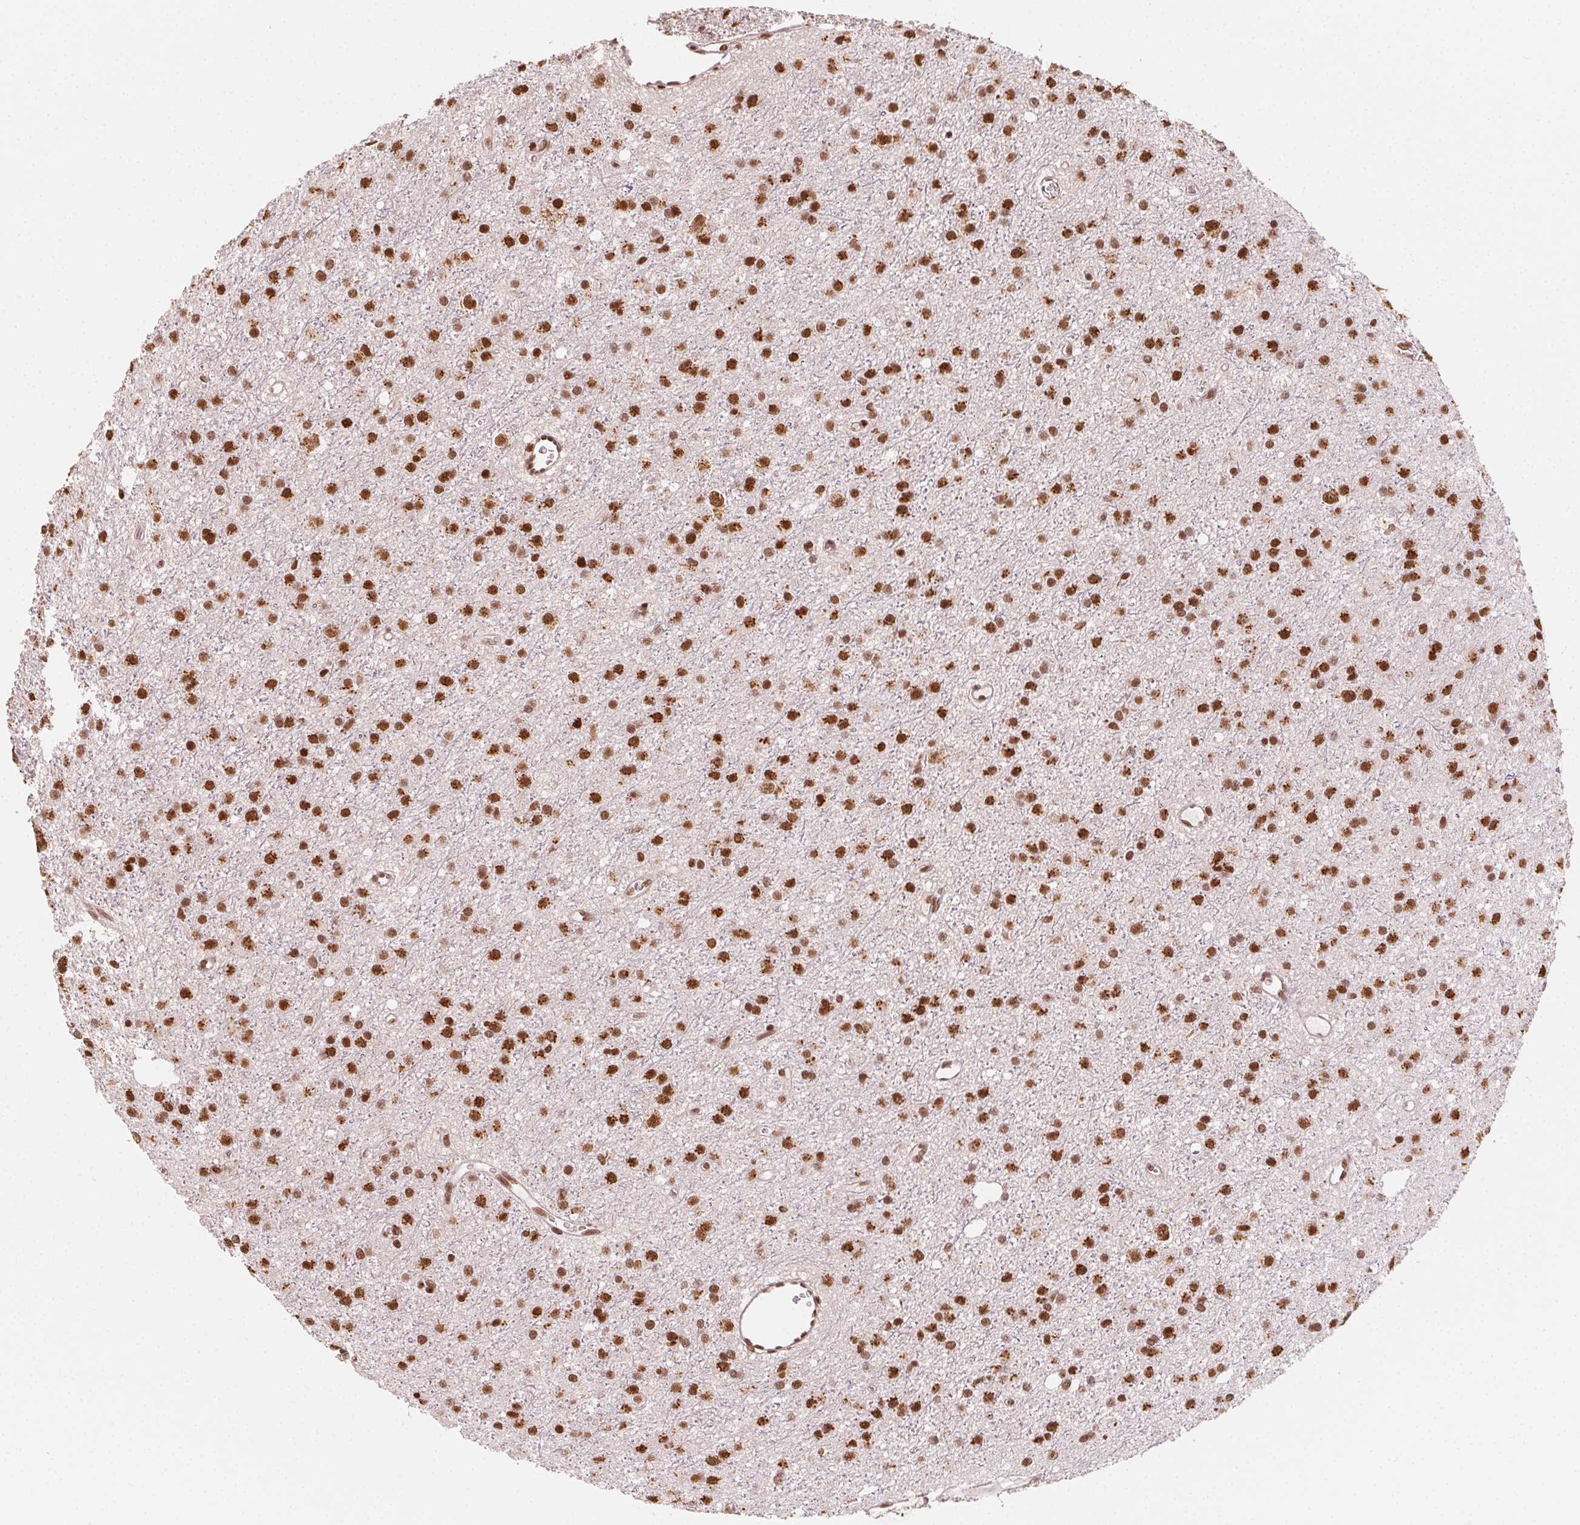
{"staining": {"intensity": "strong", "quantity": ">75%", "location": "nuclear"}, "tissue": "glioma", "cell_type": "Tumor cells", "image_type": "cancer", "snomed": [{"axis": "morphology", "description": "Glioma, malignant, Low grade"}, {"axis": "topography", "description": "Brain"}], "caption": "DAB (3,3'-diaminobenzidine) immunohistochemical staining of malignant low-grade glioma exhibits strong nuclear protein staining in about >75% of tumor cells.", "gene": "TOPORS", "patient": {"sex": "male", "age": 27}}